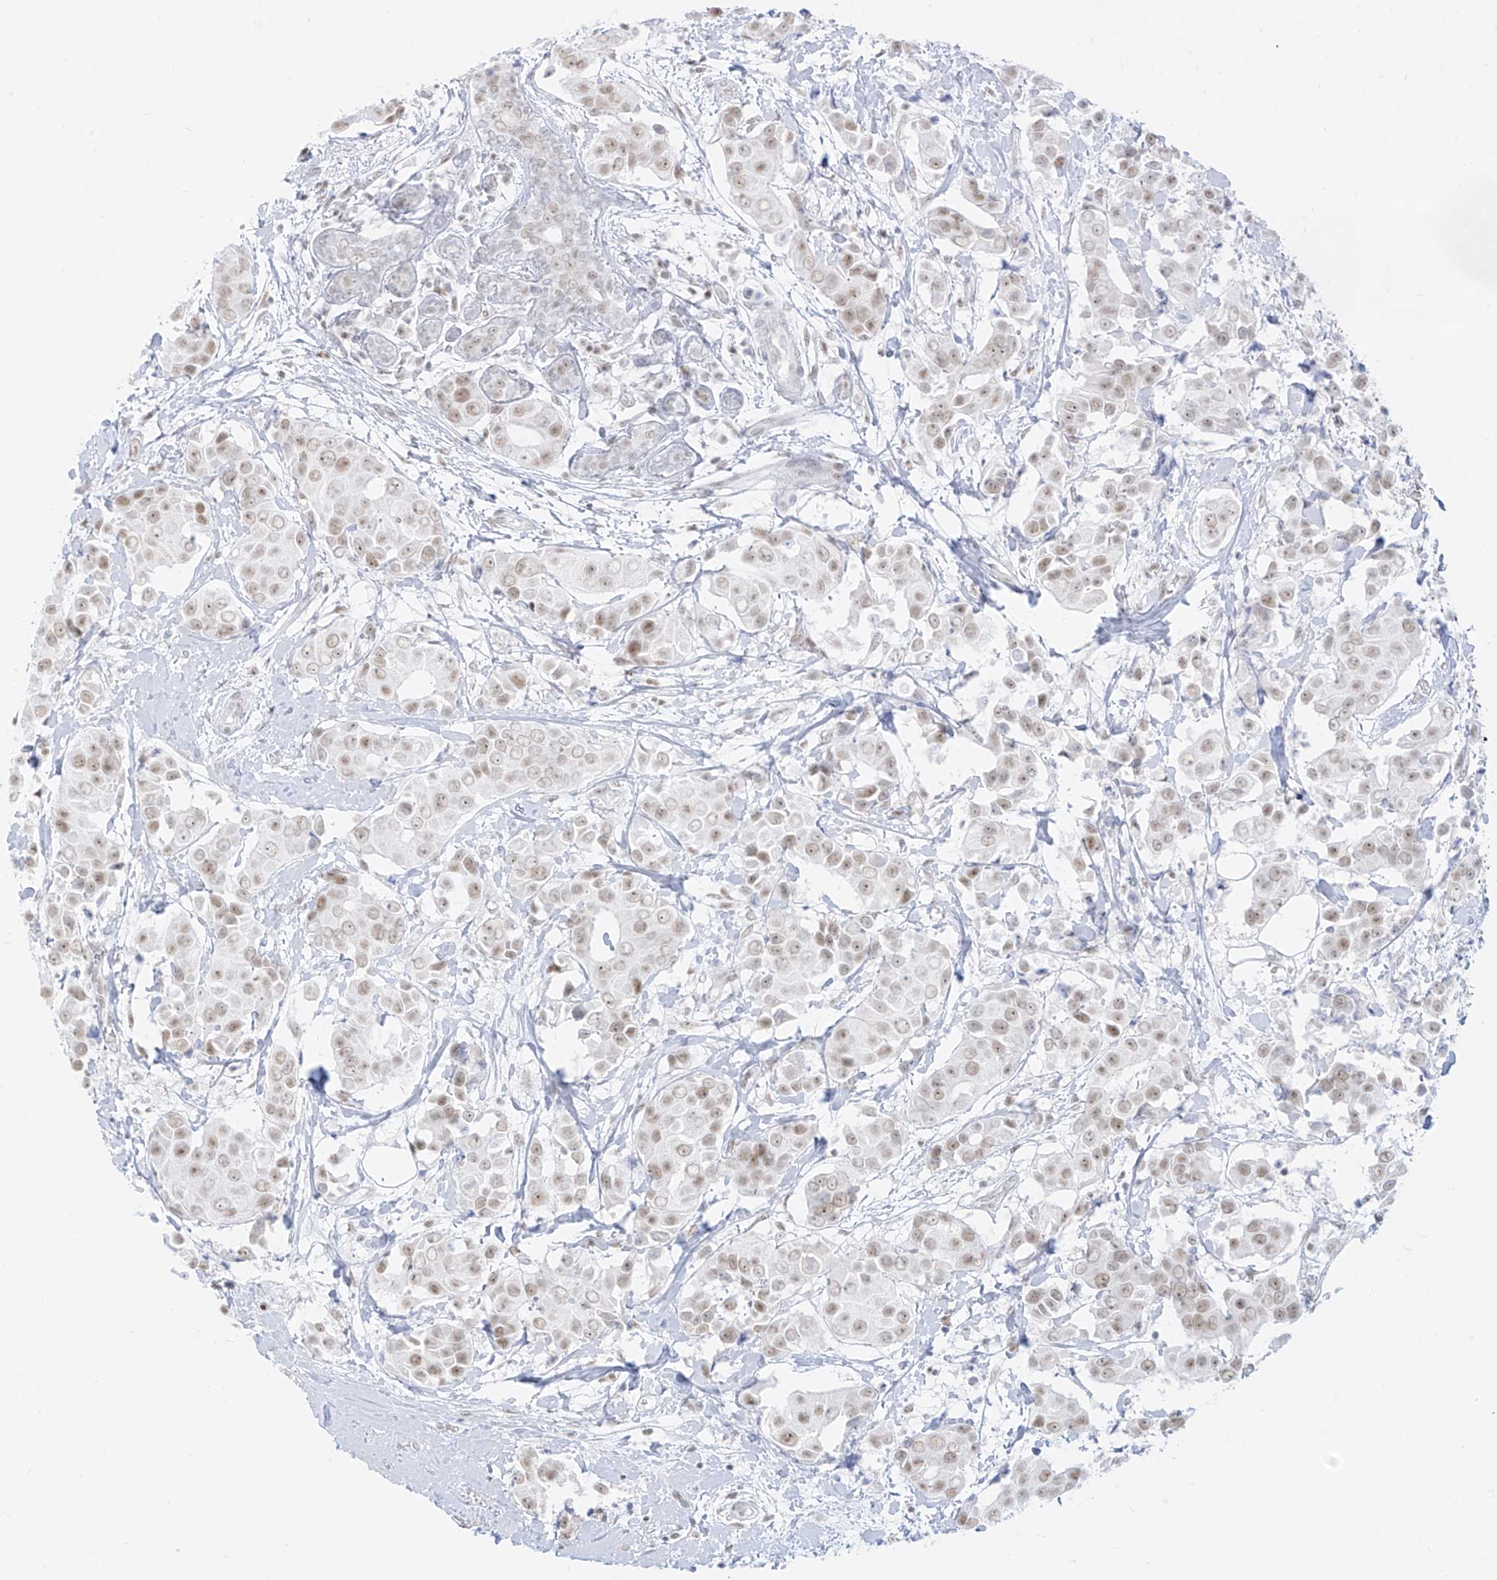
{"staining": {"intensity": "weak", "quantity": "25%-75%", "location": "nuclear"}, "tissue": "breast cancer", "cell_type": "Tumor cells", "image_type": "cancer", "snomed": [{"axis": "morphology", "description": "Normal tissue, NOS"}, {"axis": "morphology", "description": "Duct carcinoma"}, {"axis": "topography", "description": "Breast"}], "caption": "Human breast cancer (intraductal carcinoma) stained with a protein marker reveals weak staining in tumor cells.", "gene": "SUPT5H", "patient": {"sex": "female", "age": 39}}